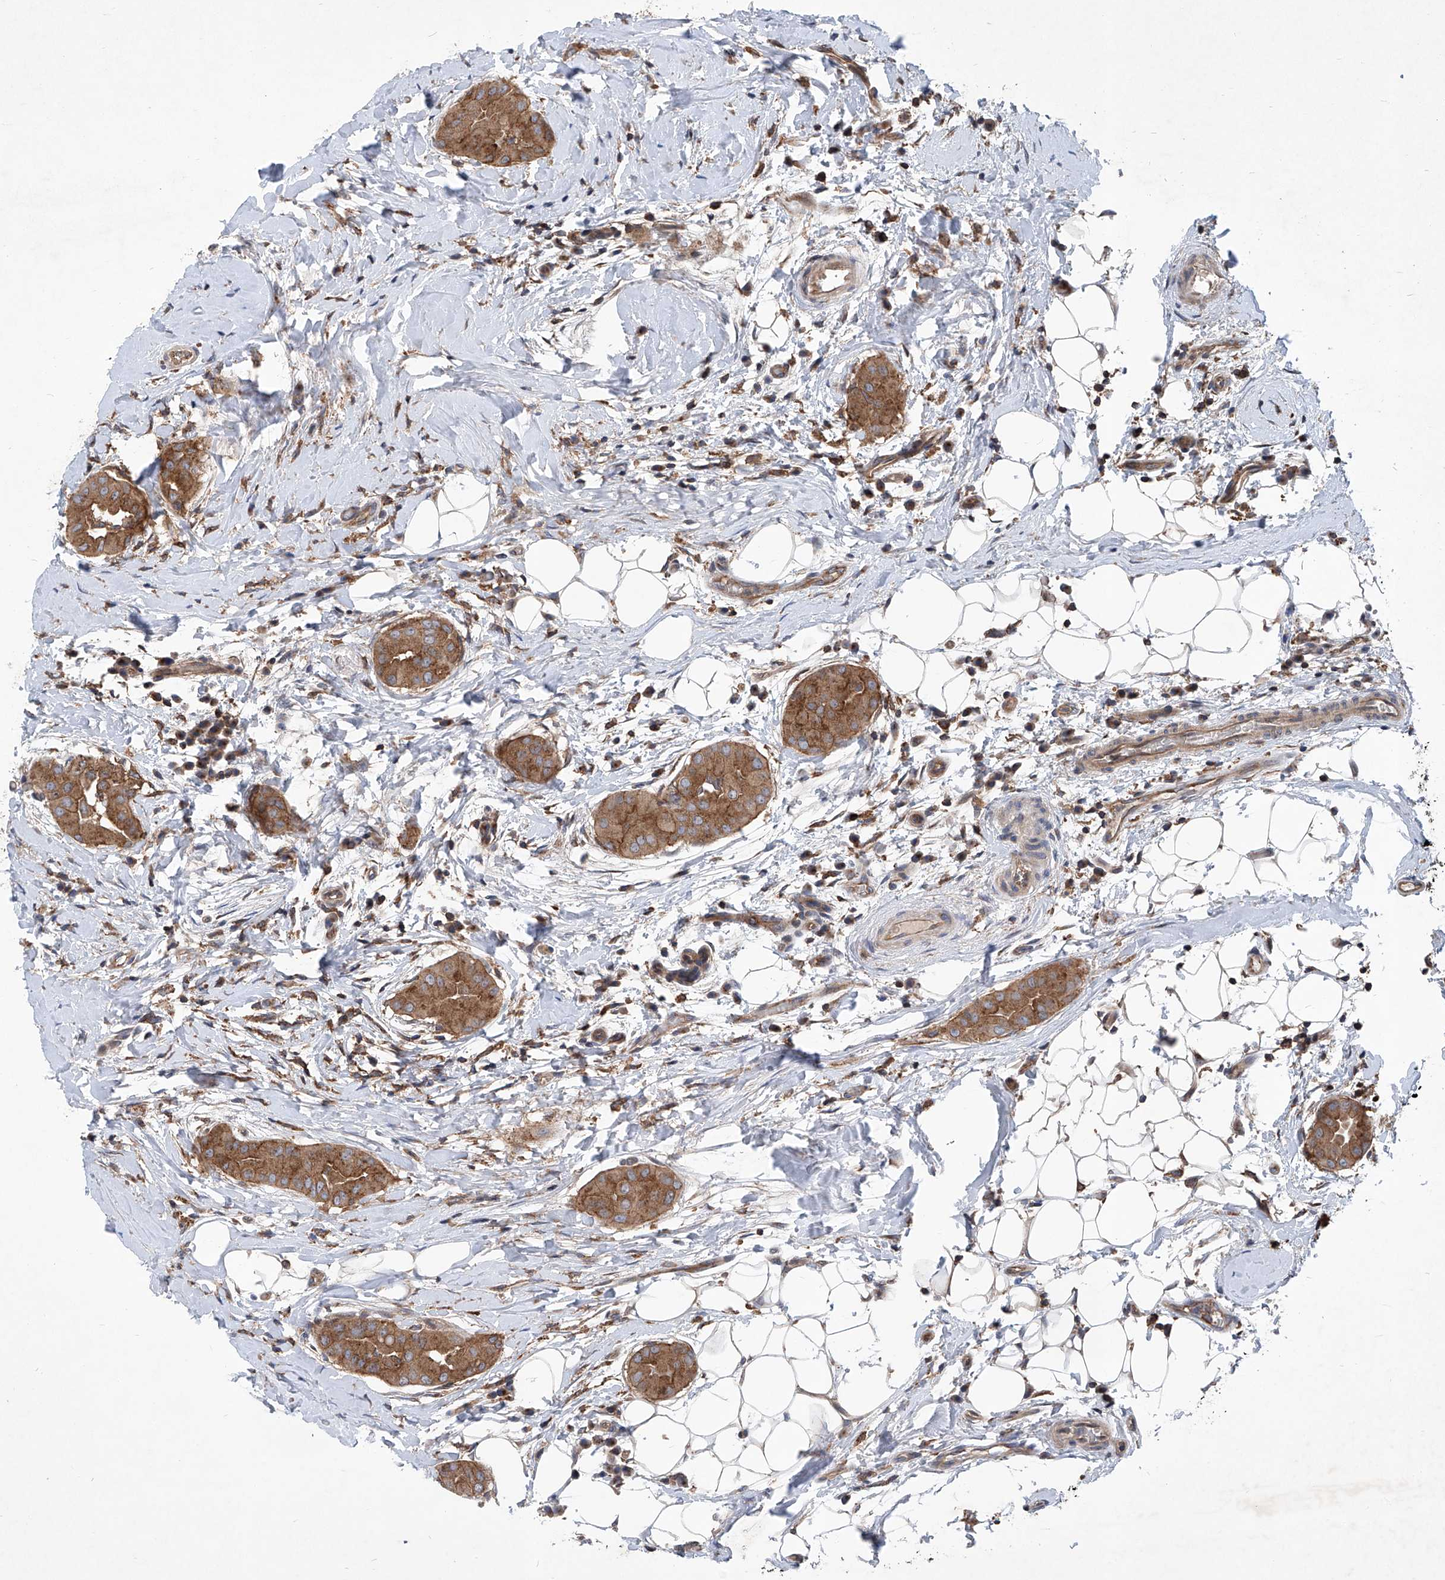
{"staining": {"intensity": "moderate", "quantity": ">75%", "location": "cytoplasmic/membranous"}, "tissue": "thyroid cancer", "cell_type": "Tumor cells", "image_type": "cancer", "snomed": [{"axis": "morphology", "description": "Papillary adenocarcinoma, NOS"}, {"axis": "topography", "description": "Thyroid gland"}], "caption": "Immunohistochemical staining of human thyroid papillary adenocarcinoma displays medium levels of moderate cytoplasmic/membranous protein staining in approximately >75% of tumor cells.", "gene": "SMAP1", "patient": {"sex": "male", "age": 33}}